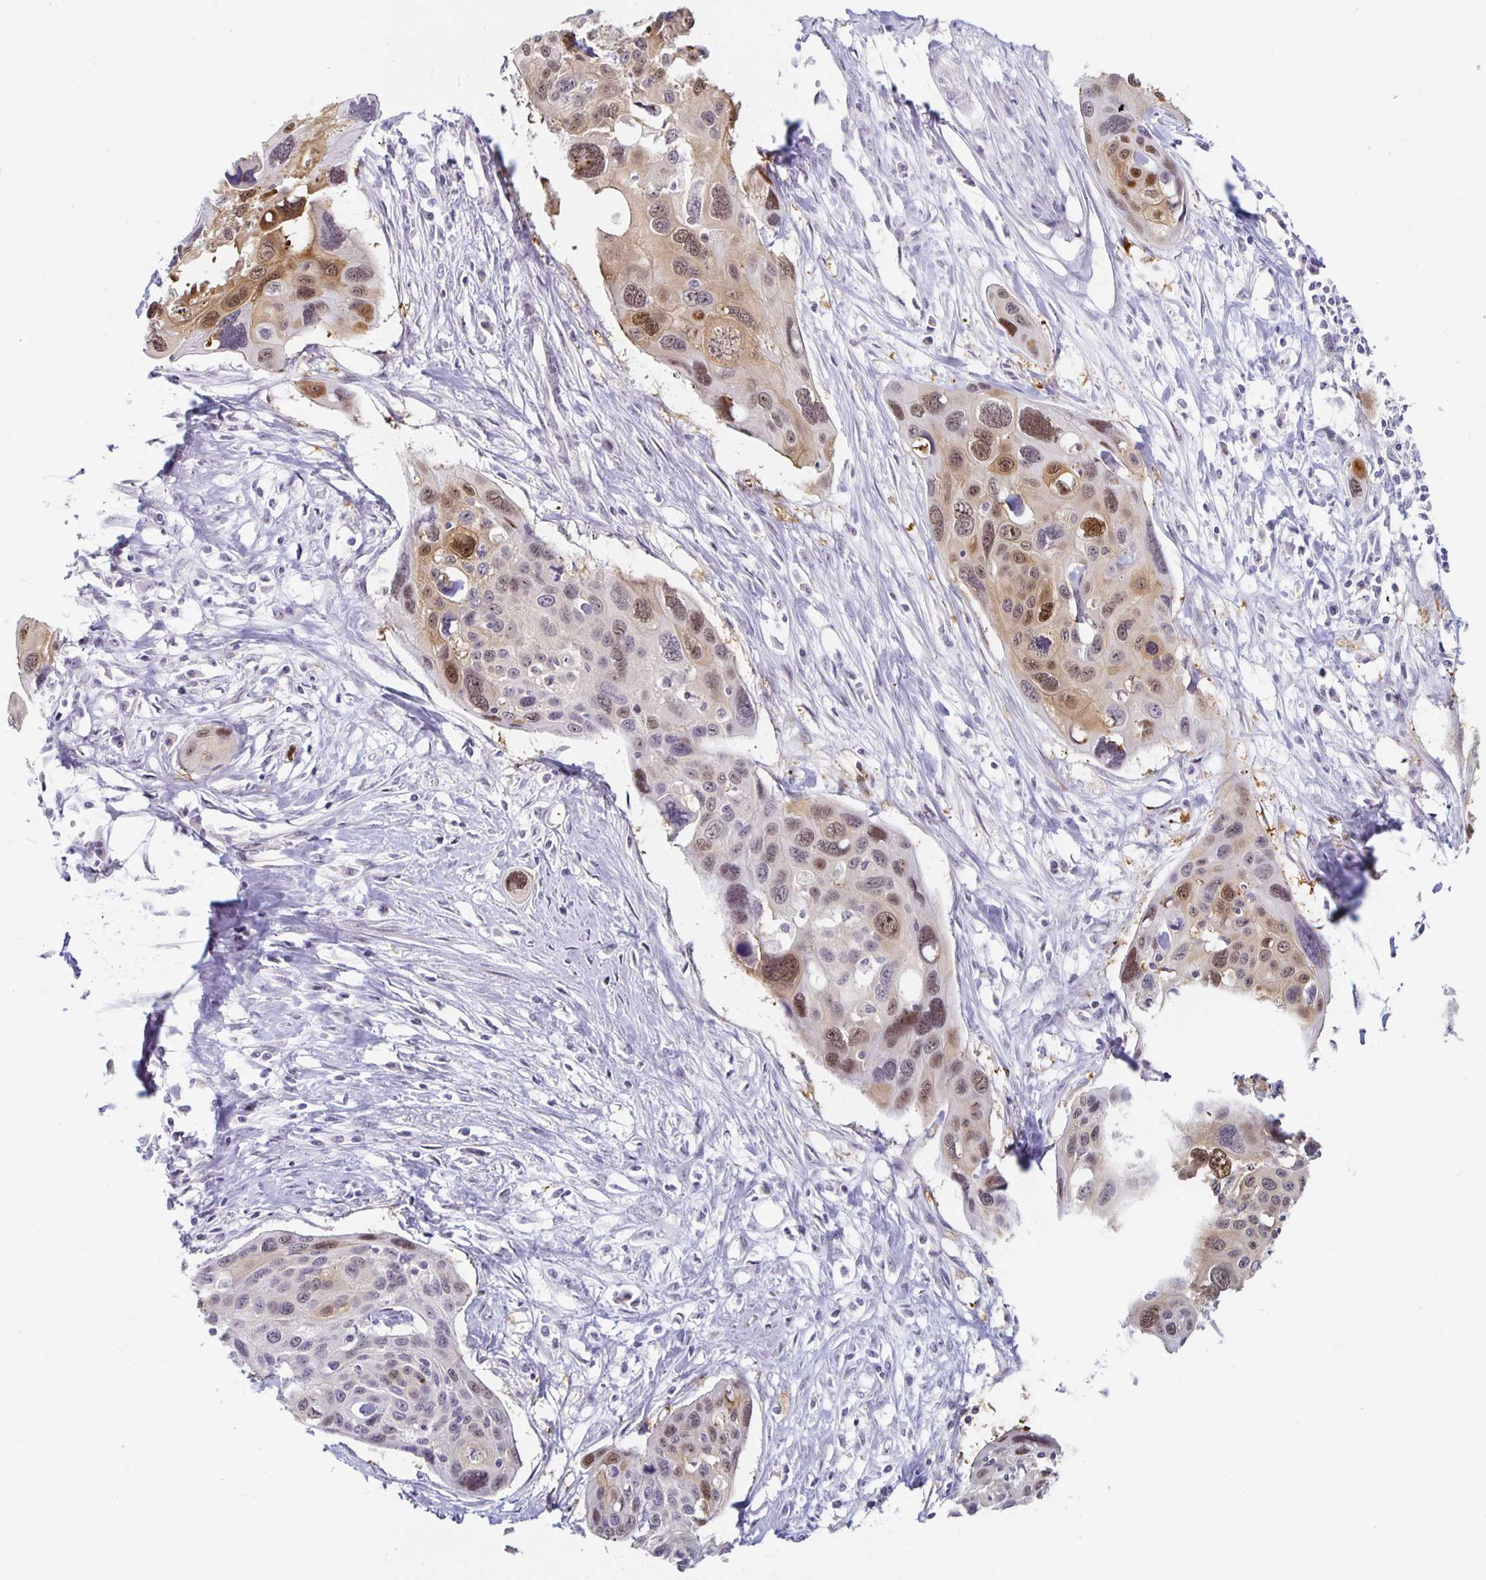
{"staining": {"intensity": "moderate", "quantity": "25%-75%", "location": "cytoplasmic/membranous,nuclear"}, "tissue": "cervical cancer", "cell_type": "Tumor cells", "image_type": "cancer", "snomed": [{"axis": "morphology", "description": "Squamous cell carcinoma, NOS"}, {"axis": "topography", "description": "Cervix"}], "caption": "Cervical squamous cell carcinoma tissue shows moderate cytoplasmic/membranous and nuclear positivity in approximately 25%-75% of tumor cells, visualized by immunohistochemistry.", "gene": "NUP85", "patient": {"sex": "female", "age": 31}}